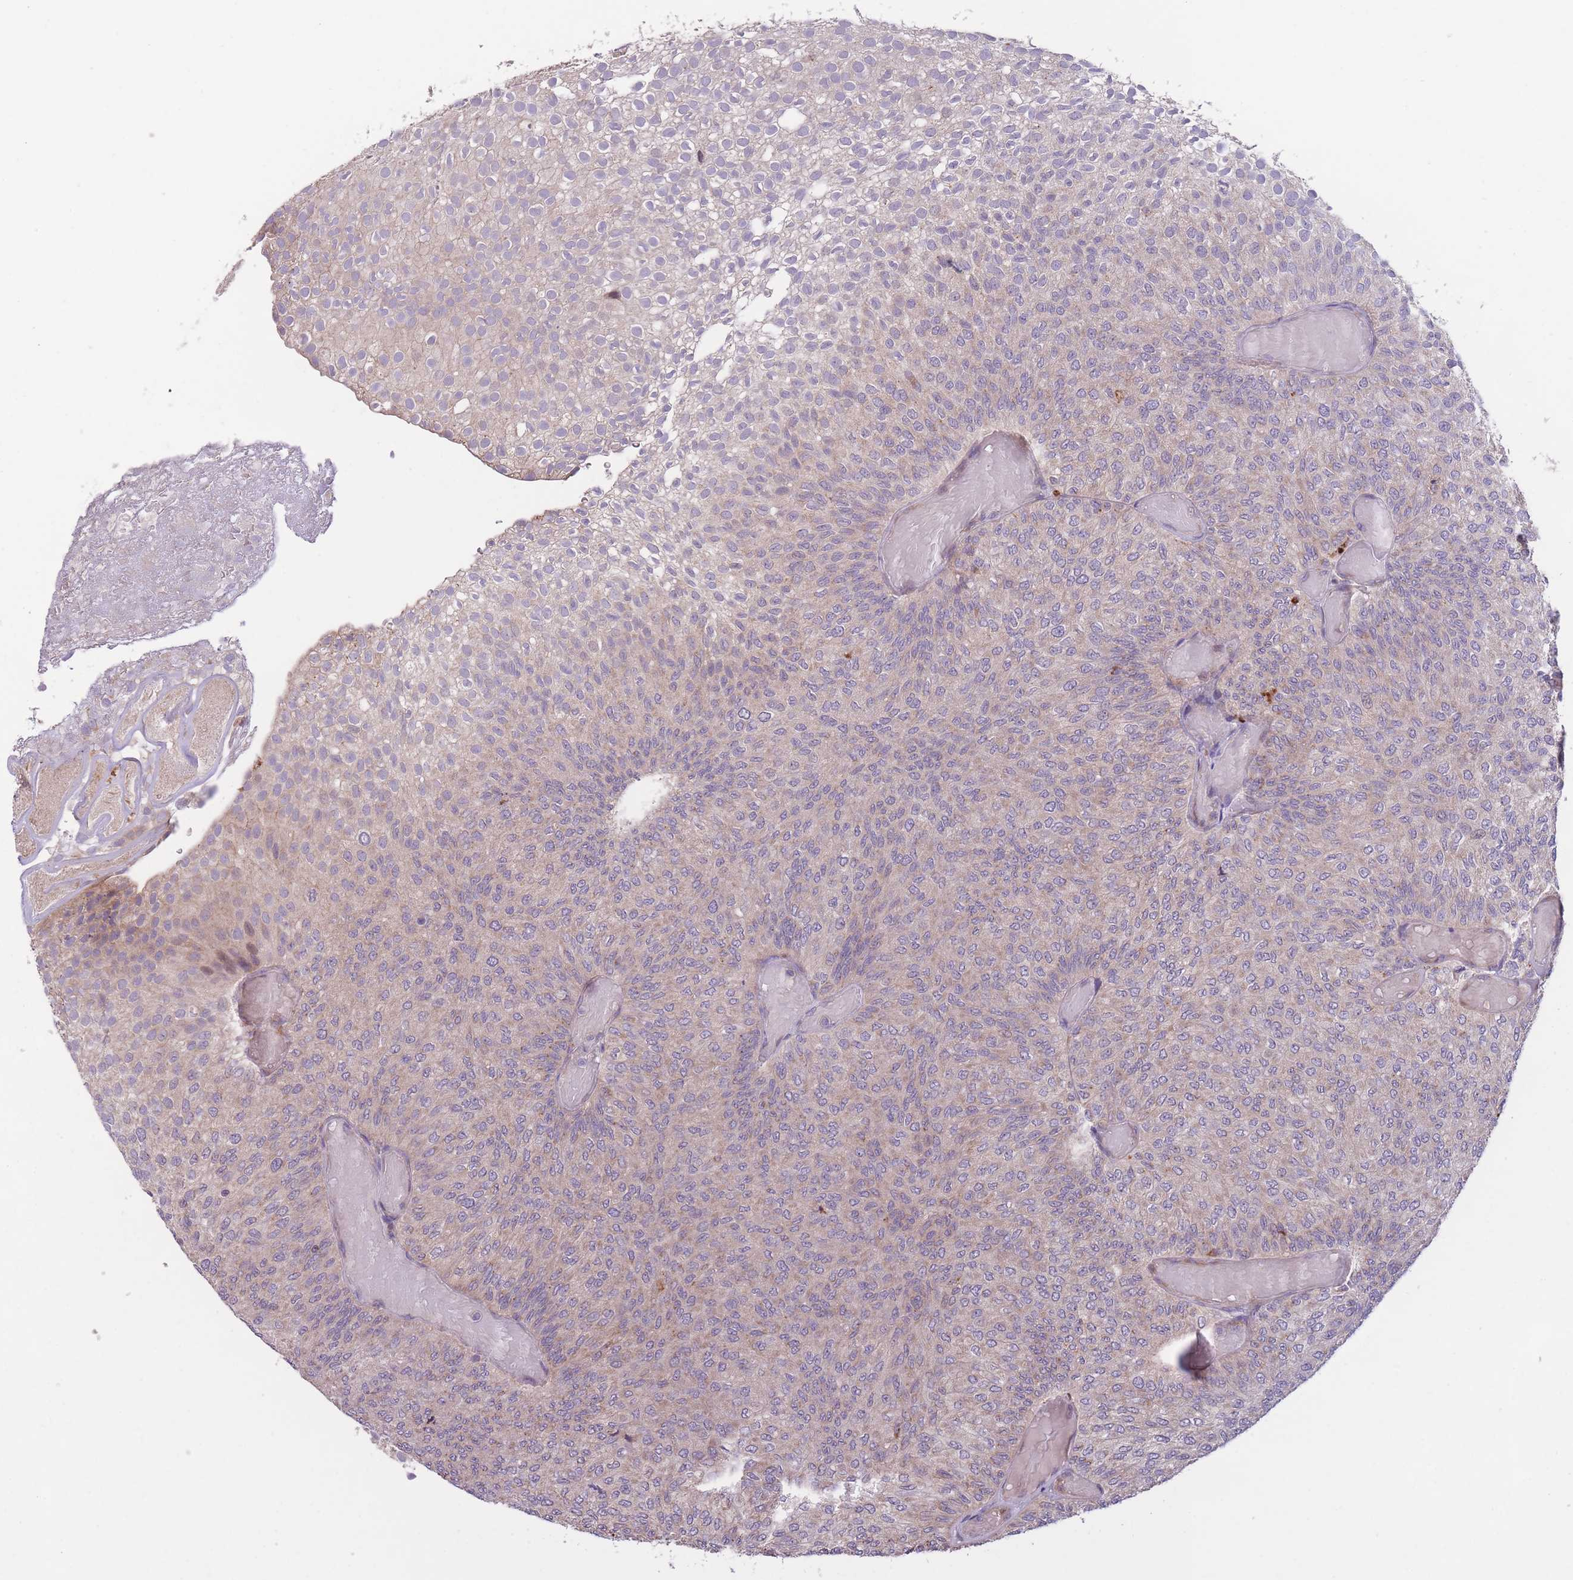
{"staining": {"intensity": "weak", "quantity": "<25%", "location": "cytoplasmic/membranous"}, "tissue": "urothelial cancer", "cell_type": "Tumor cells", "image_type": "cancer", "snomed": [{"axis": "morphology", "description": "Urothelial carcinoma, Low grade"}, {"axis": "topography", "description": "Urinary bladder"}], "caption": "High magnification brightfield microscopy of urothelial carcinoma (low-grade) stained with DAB (3,3'-diaminobenzidine) (brown) and counterstained with hematoxylin (blue): tumor cells show no significant expression. (DAB immunohistochemistry visualized using brightfield microscopy, high magnification).", "gene": "ITPKC", "patient": {"sex": "male", "age": 78}}